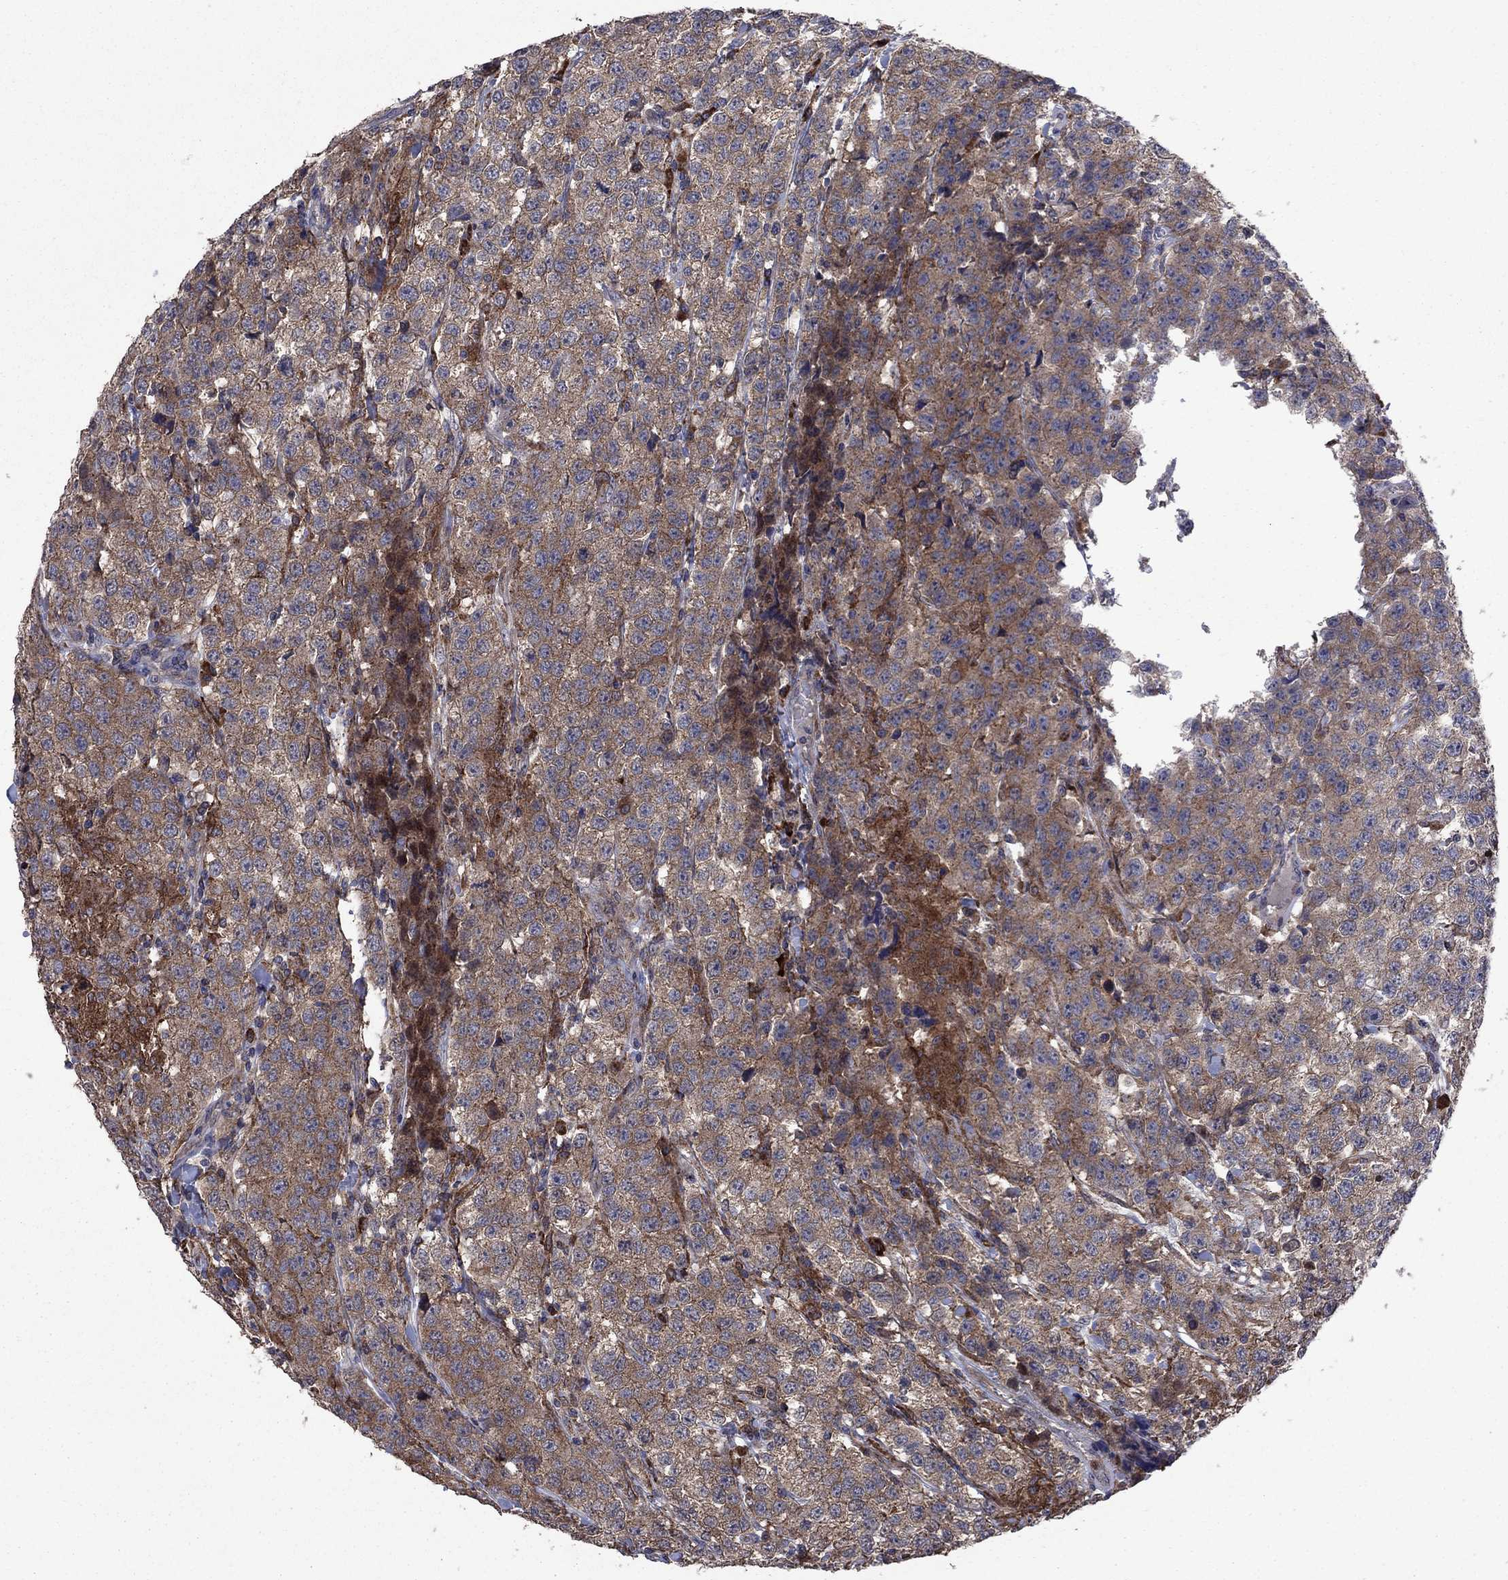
{"staining": {"intensity": "moderate", "quantity": "25%-75%", "location": "cytoplasmic/membranous"}, "tissue": "testis cancer", "cell_type": "Tumor cells", "image_type": "cancer", "snomed": [{"axis": "morphology", "description": "Seminoma, NOS"}, {"axis": "topography", "description": "Testis"}], "caption": "Human testis cancer stained with a brown dye demonstrates moderate cytoplasmic/membranous positive positivity in approximately 25%-75% of tumor cells.", "gene": "MEA1", "patient": {"sex": "male", "age": 59}}